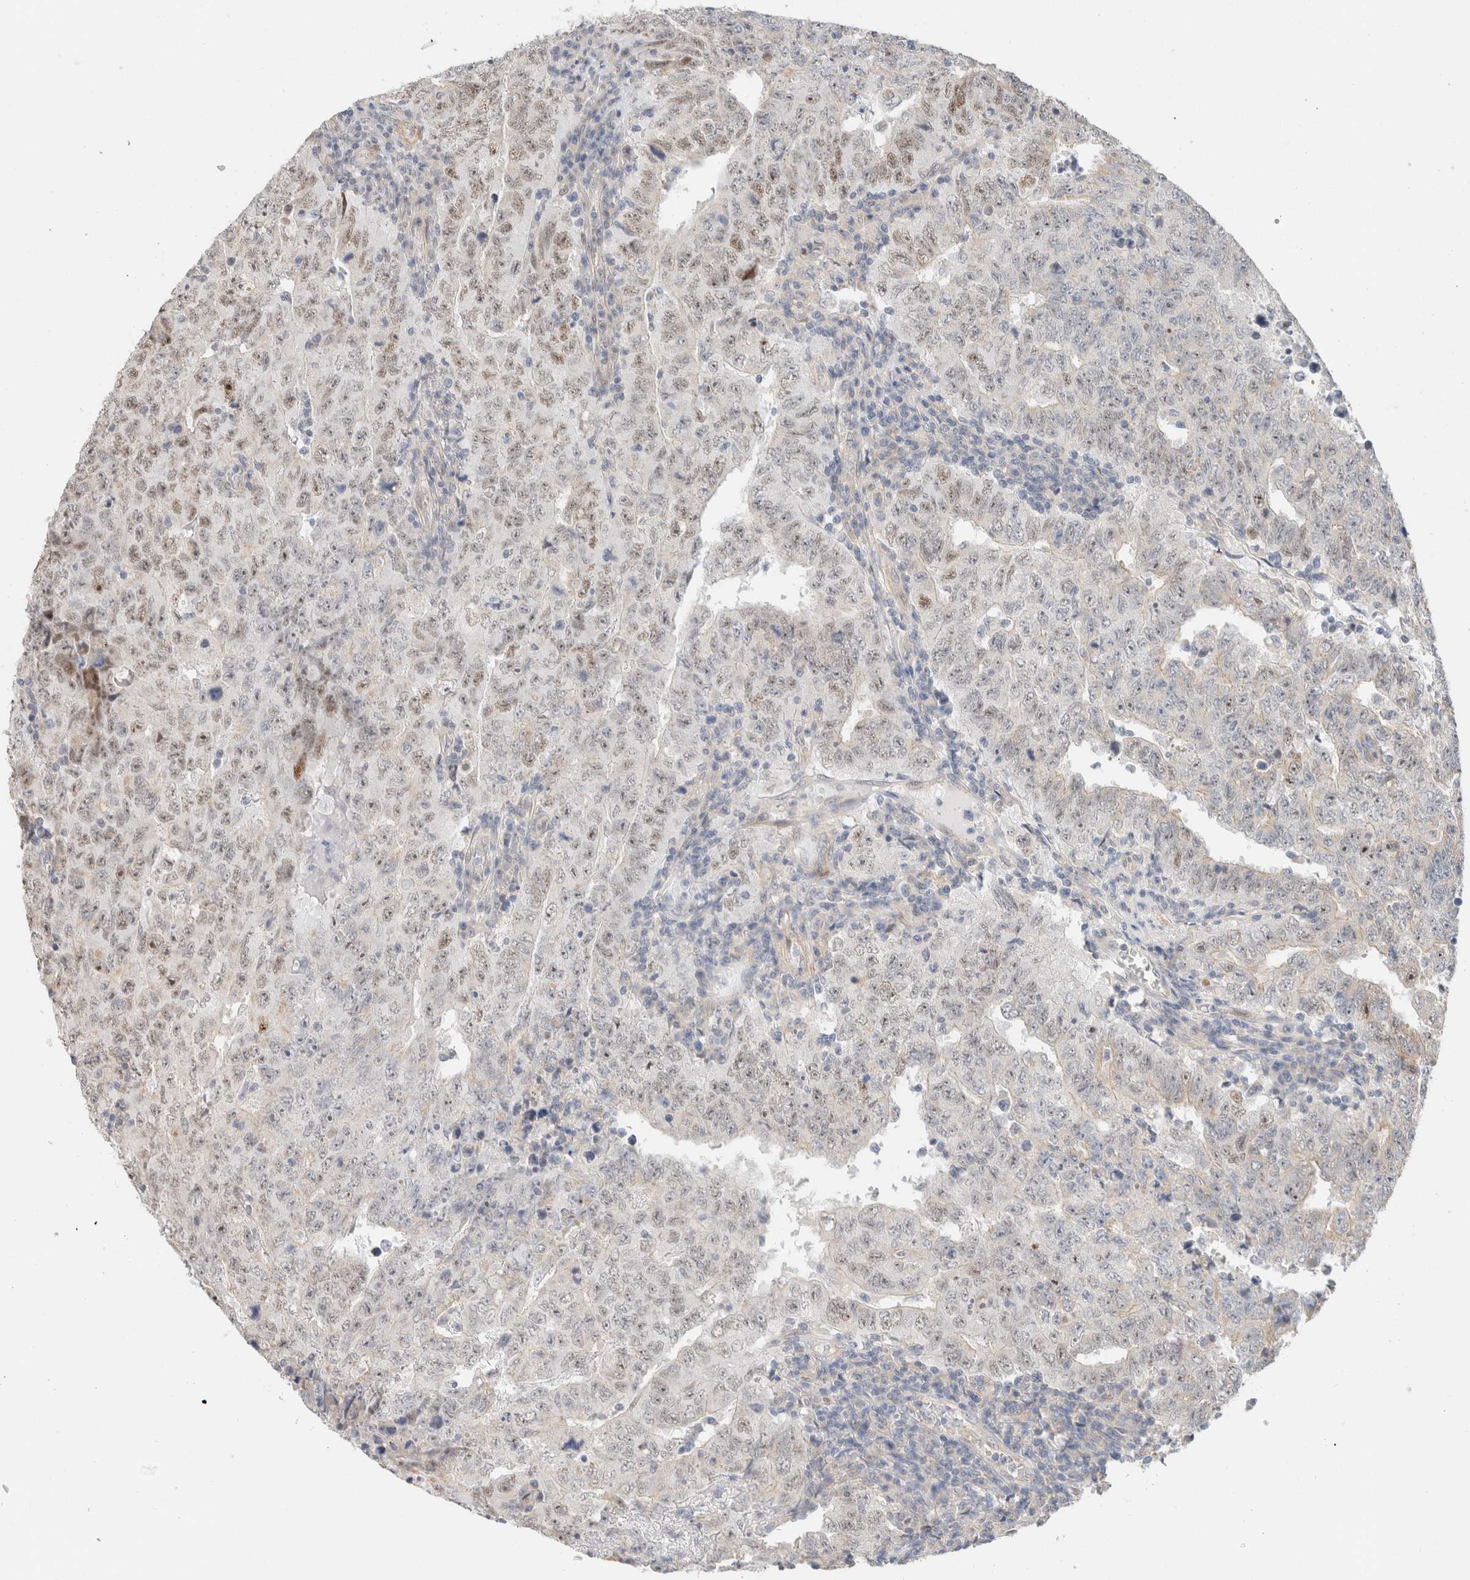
{"staining": {"intensity": "weak", "quantity": "25%-75%", "location": "nuclear"}, "tissue": "testis cancer", "cell_type": "Tumor cells", "image_type": "cancer", "snomed": [{"axis": "morphology", "description": "Carcinoma, Embryonal, NOS"}, {"axis": "topography", "description": "Testis"}], "caption": "A high-resolution histopathology image shows immunohistochemistry staining of embryonal carcinoma (testis), which shows weak nuclear positivity in approximately 25%-75% of tumor cells.", "gene": "ID3", "patient": {"sex": "male", "age": 26}}